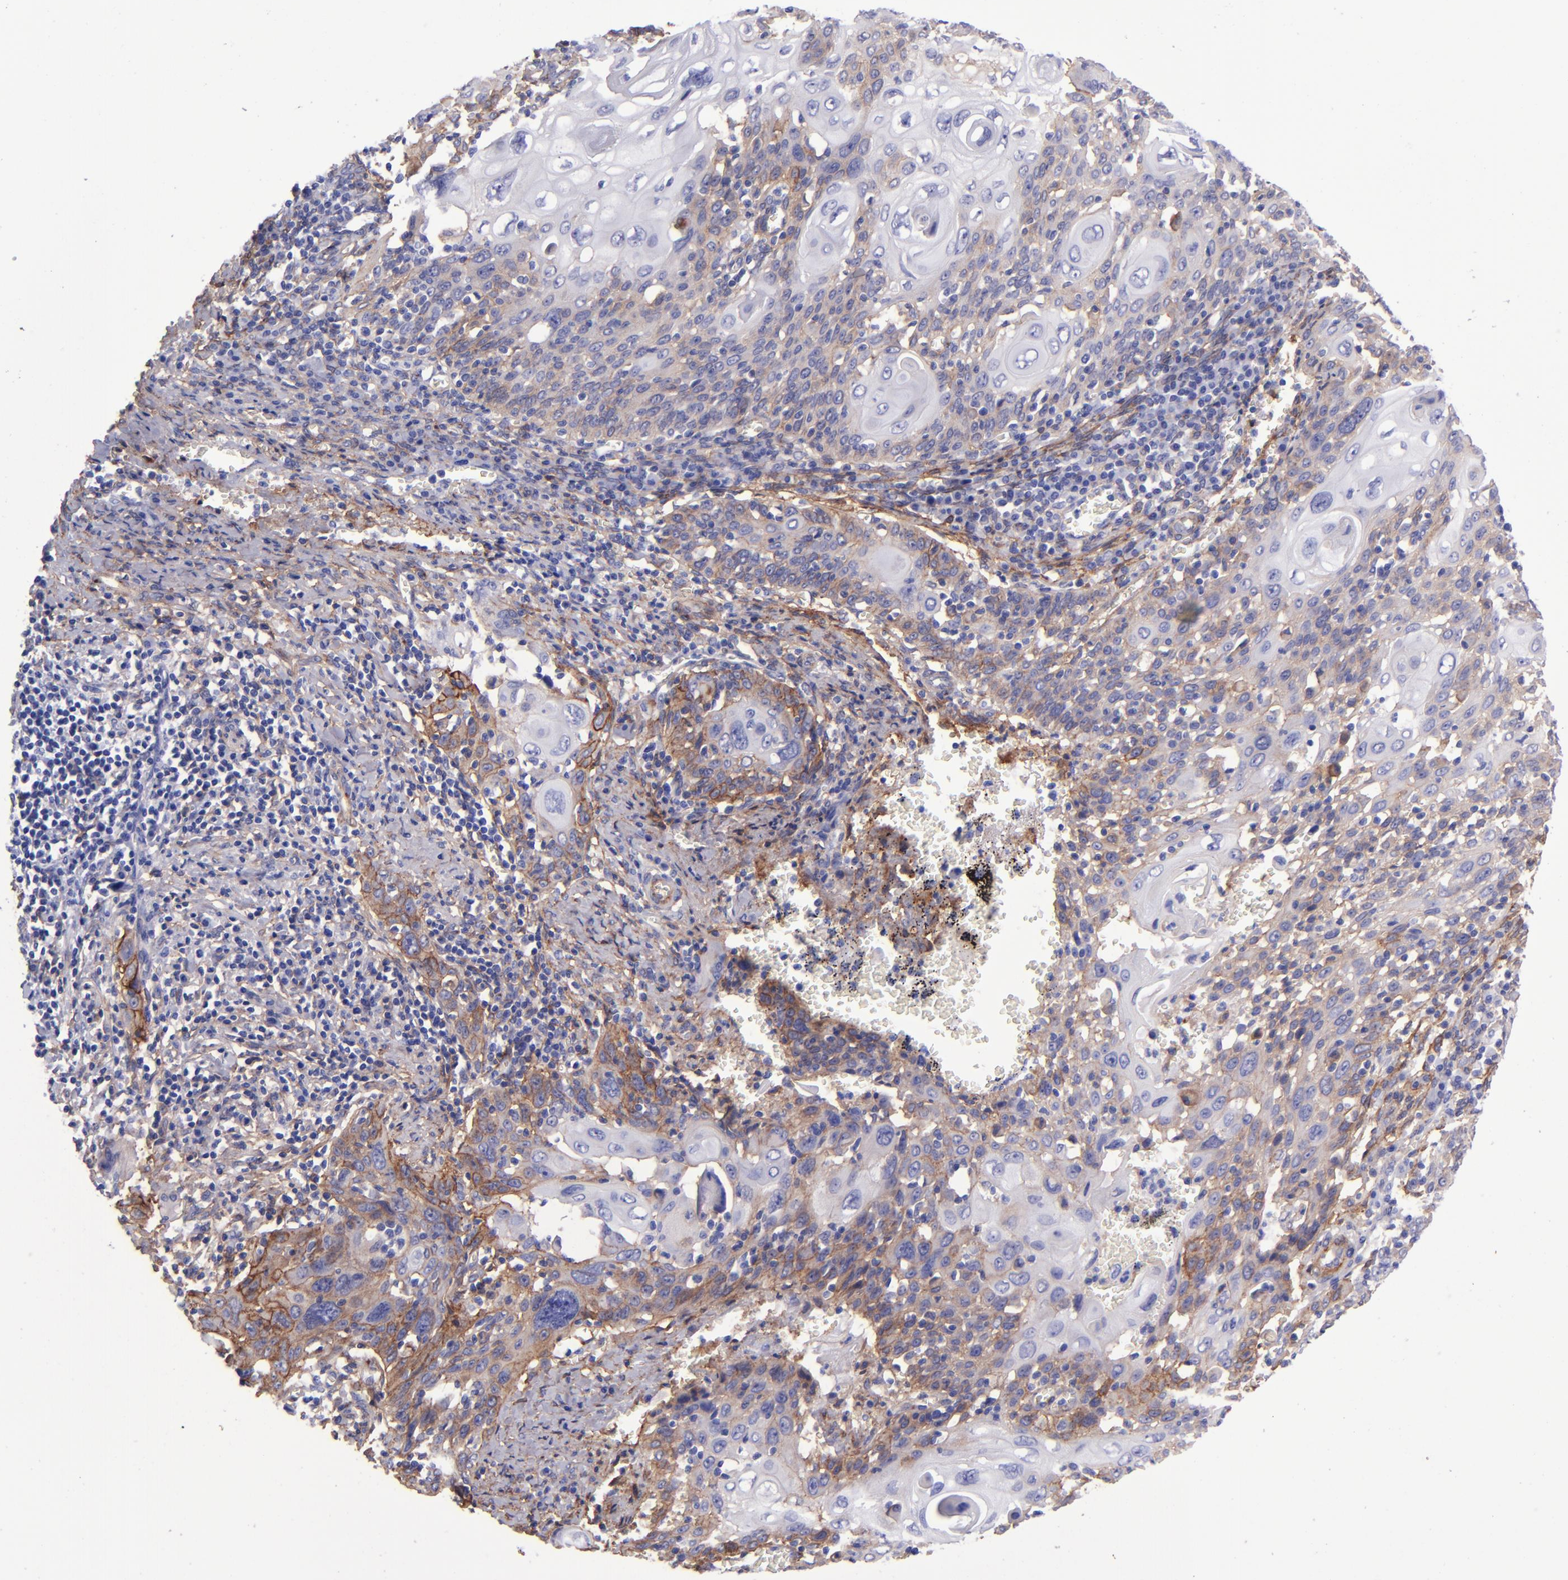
{"staining": {"intensity": "moderate", "quantity": "<25%", "location": "cytoplasmic/membranous"}, "tissue": "cervical cancer", "cell_type": "Tumor cells", "image_type": "cancer", "snomed": [{"axis": "morphology", "description": "Squamous cell carcinoma, NOS"}, {"axis": "topography", "description": "Cervix"}], "caption": "Tumor cells show moderate cytoplasmic/membranous staining in about <25% of cells in cervical squamous cell carcinoma.", "gene": "ITGAV", "patient": {"sex": "female", "age": 54}}